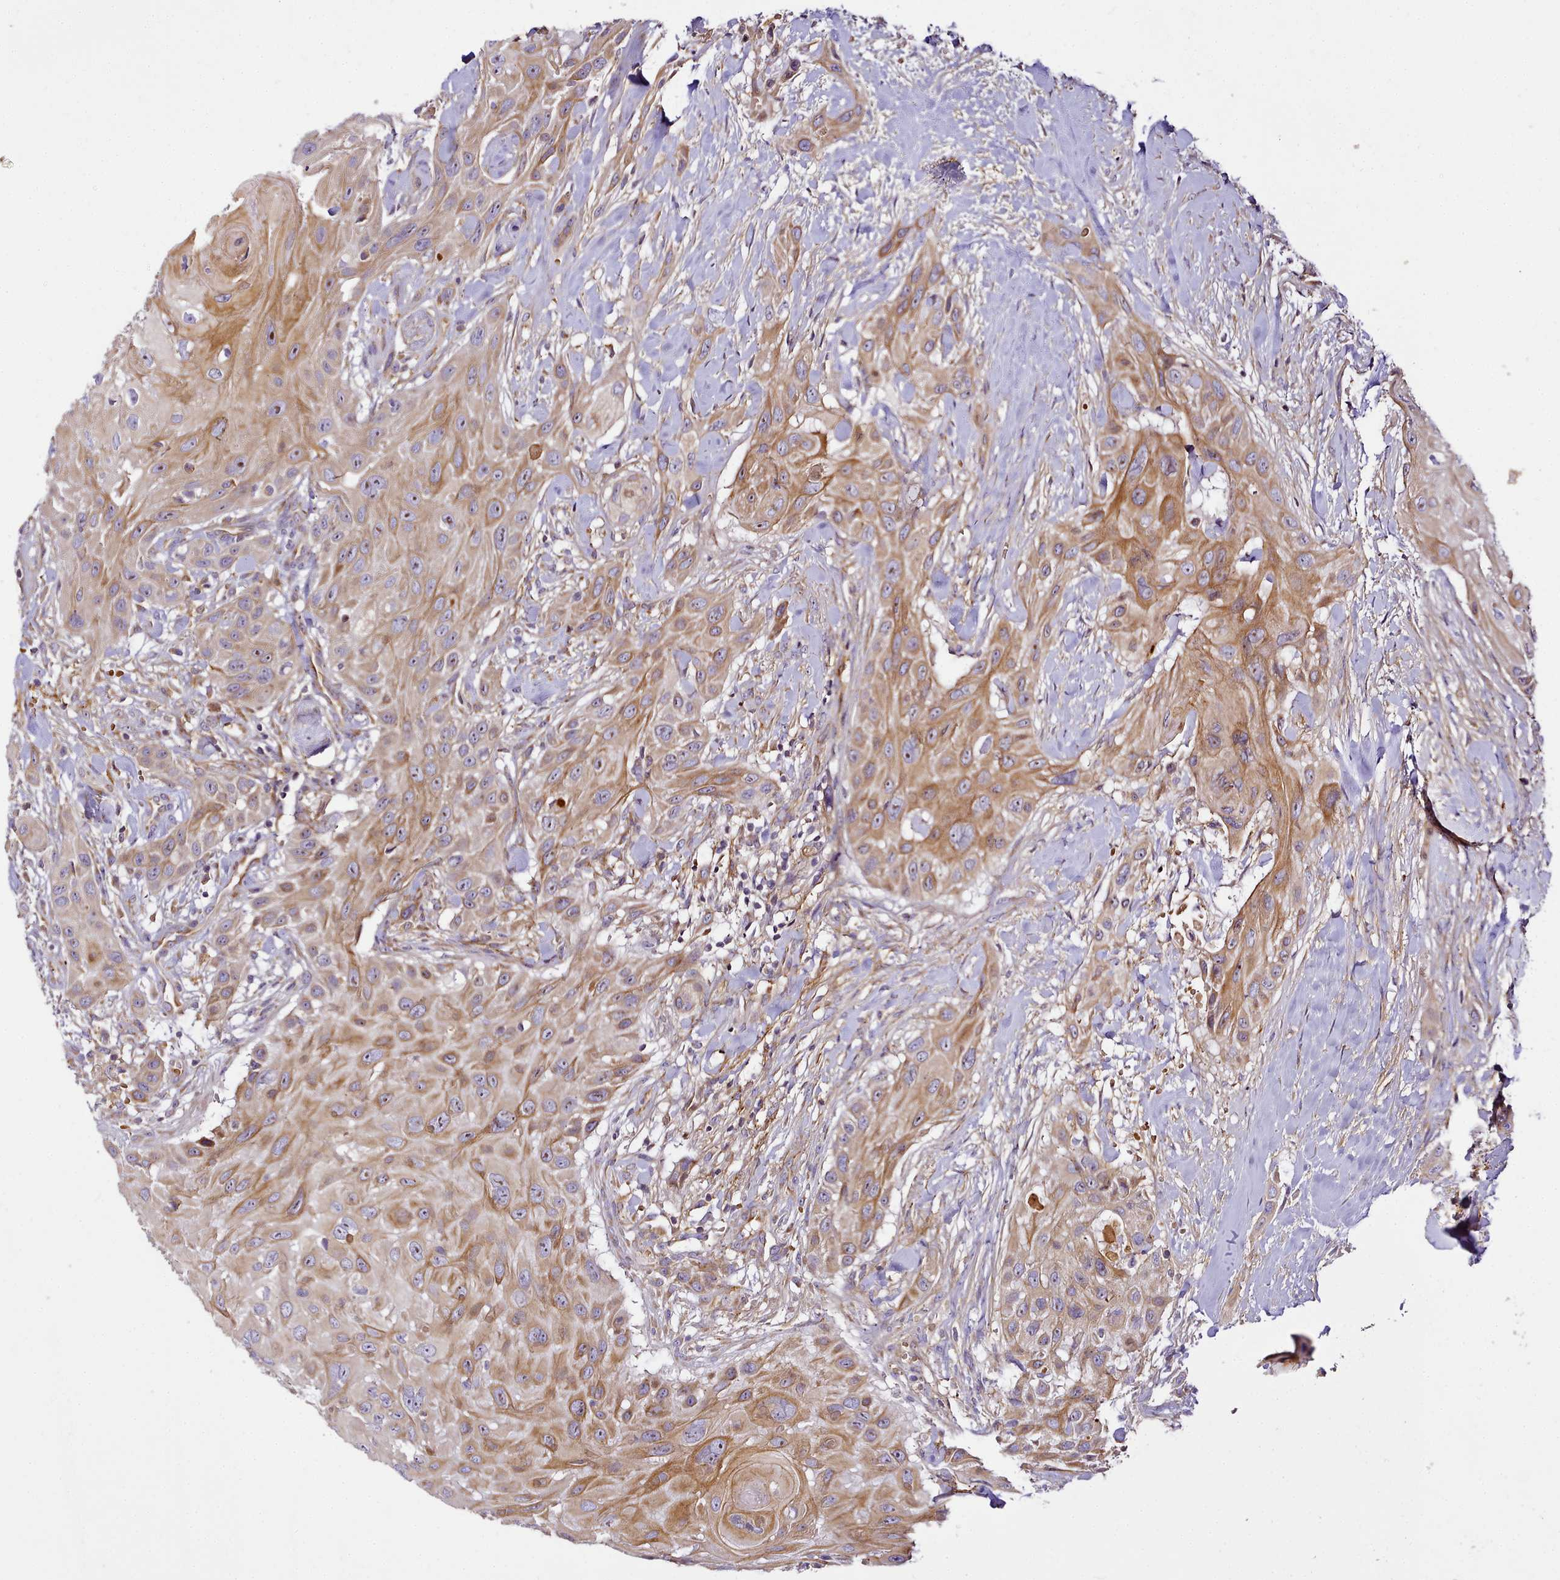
{"staining": {"intensity": "moderate", "quantity": ">75%", "location": "cytoplasmic/membranous"}, "tissue": "head and neck cancer", "cell_type": "Tumor cells", "image_type": "cancer", "snomed": [{"axis": "morphology", "description": "Squamous cell carcinoma, NOS"}, {"axis": "topography", "description": "Head-Neck"}], "caption": "Immunohistochemical staining of head and neck squamous cell carcinoma shows medium levels of moderate cytoplasmic/membranous positivity in approximately >75% of tumor cells. The staining was performed using DAB (3,3'-diaminobenzidine), with brown indicating positive protein expression. Nuclei are stained blue with hematoxylin.", "gene": "NBPF1", "patient": {"sex": "male", "age": 81}}